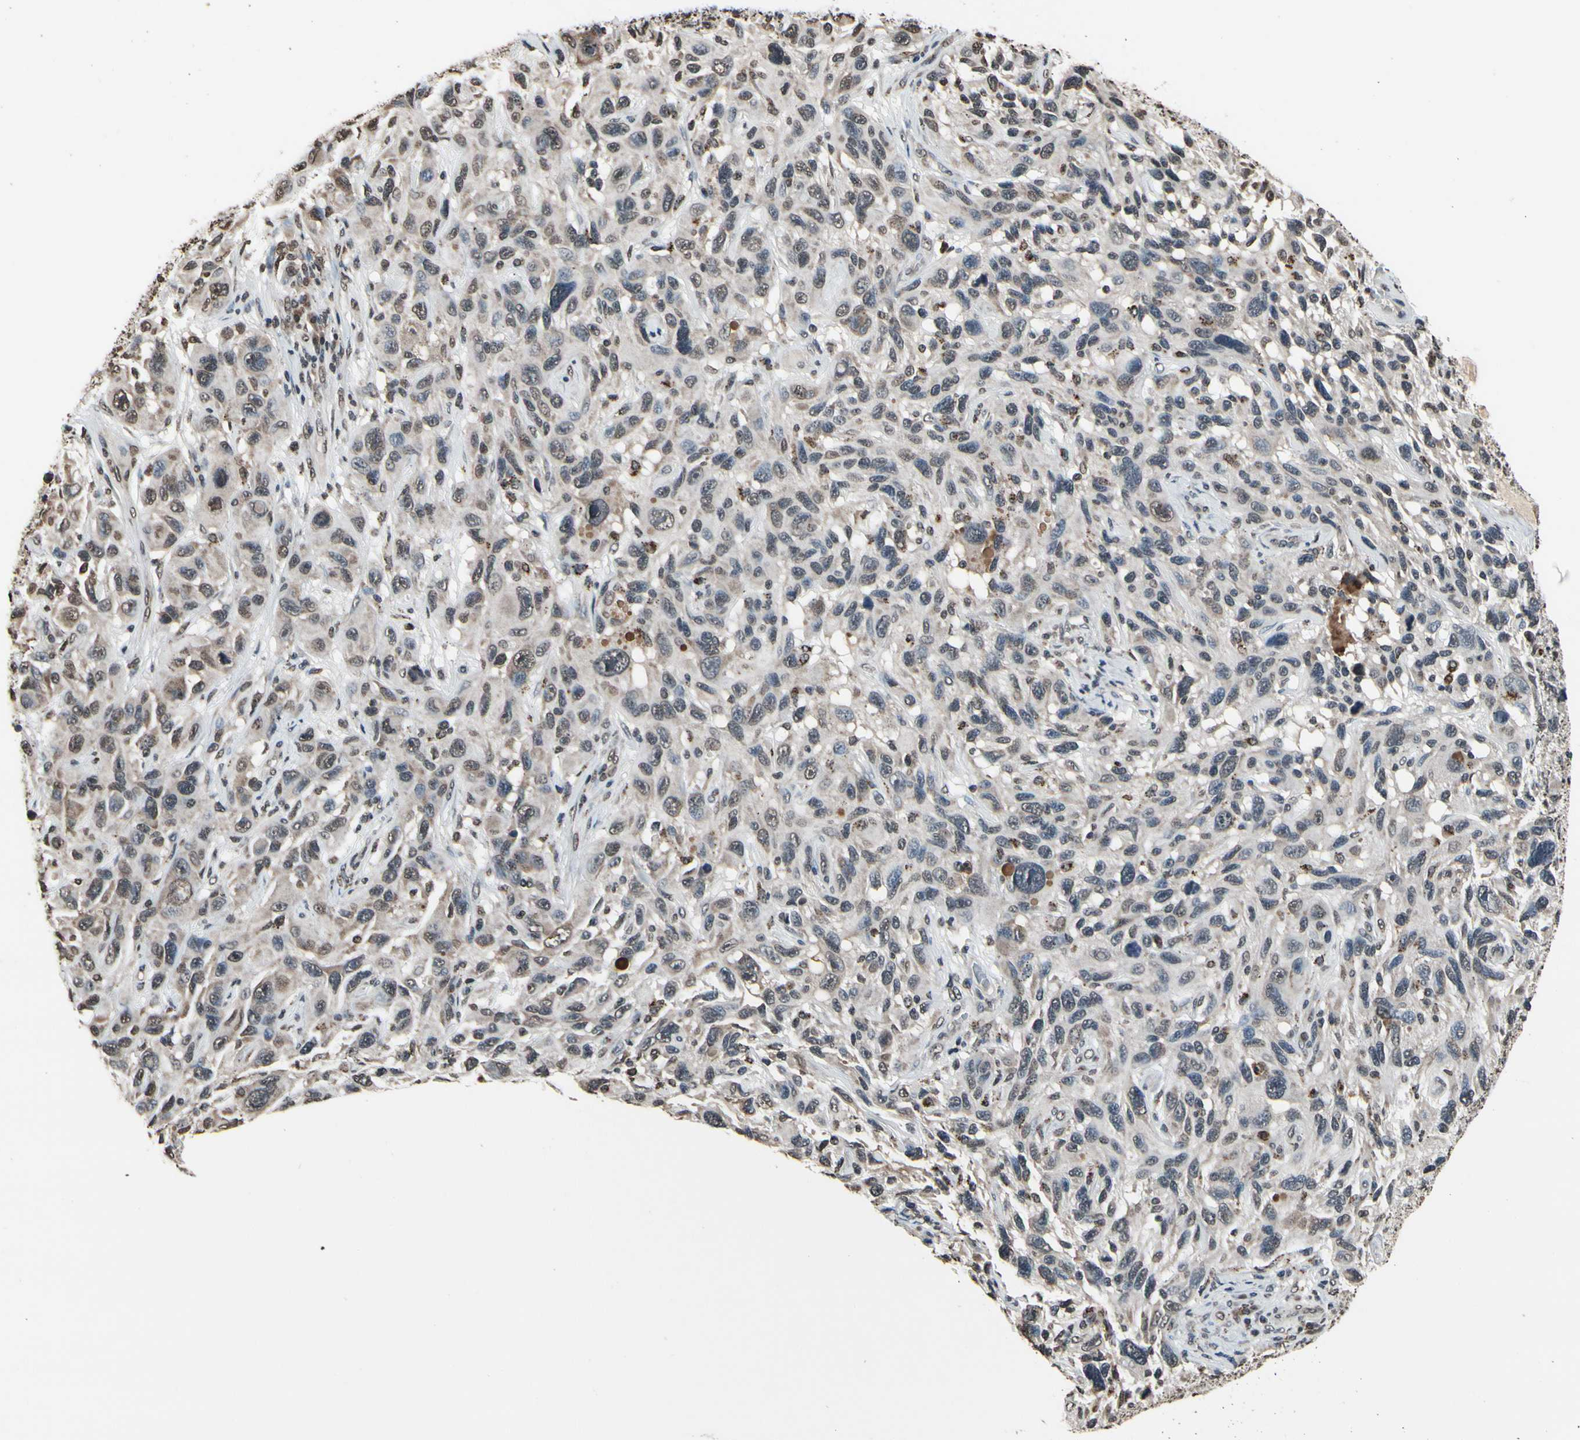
{"staining": {"intensity": "negative", "quantity": "none", "location": "none"}, "tissue": "melanoma", "cell_type": "Tumor cells", "image_type": "cancer", "snomed": [{"axis": "morphology", "description": "Malignant melanoma, NOS"}, {"axis": "topography", "description": "Skin"}], "caption": "DAB immunohistochemical staining of malignant melanoma exhibits no significant positivity in tumor cells.", "gene": "HIPK2", "patient": {"sex": "male", "age": 53}}